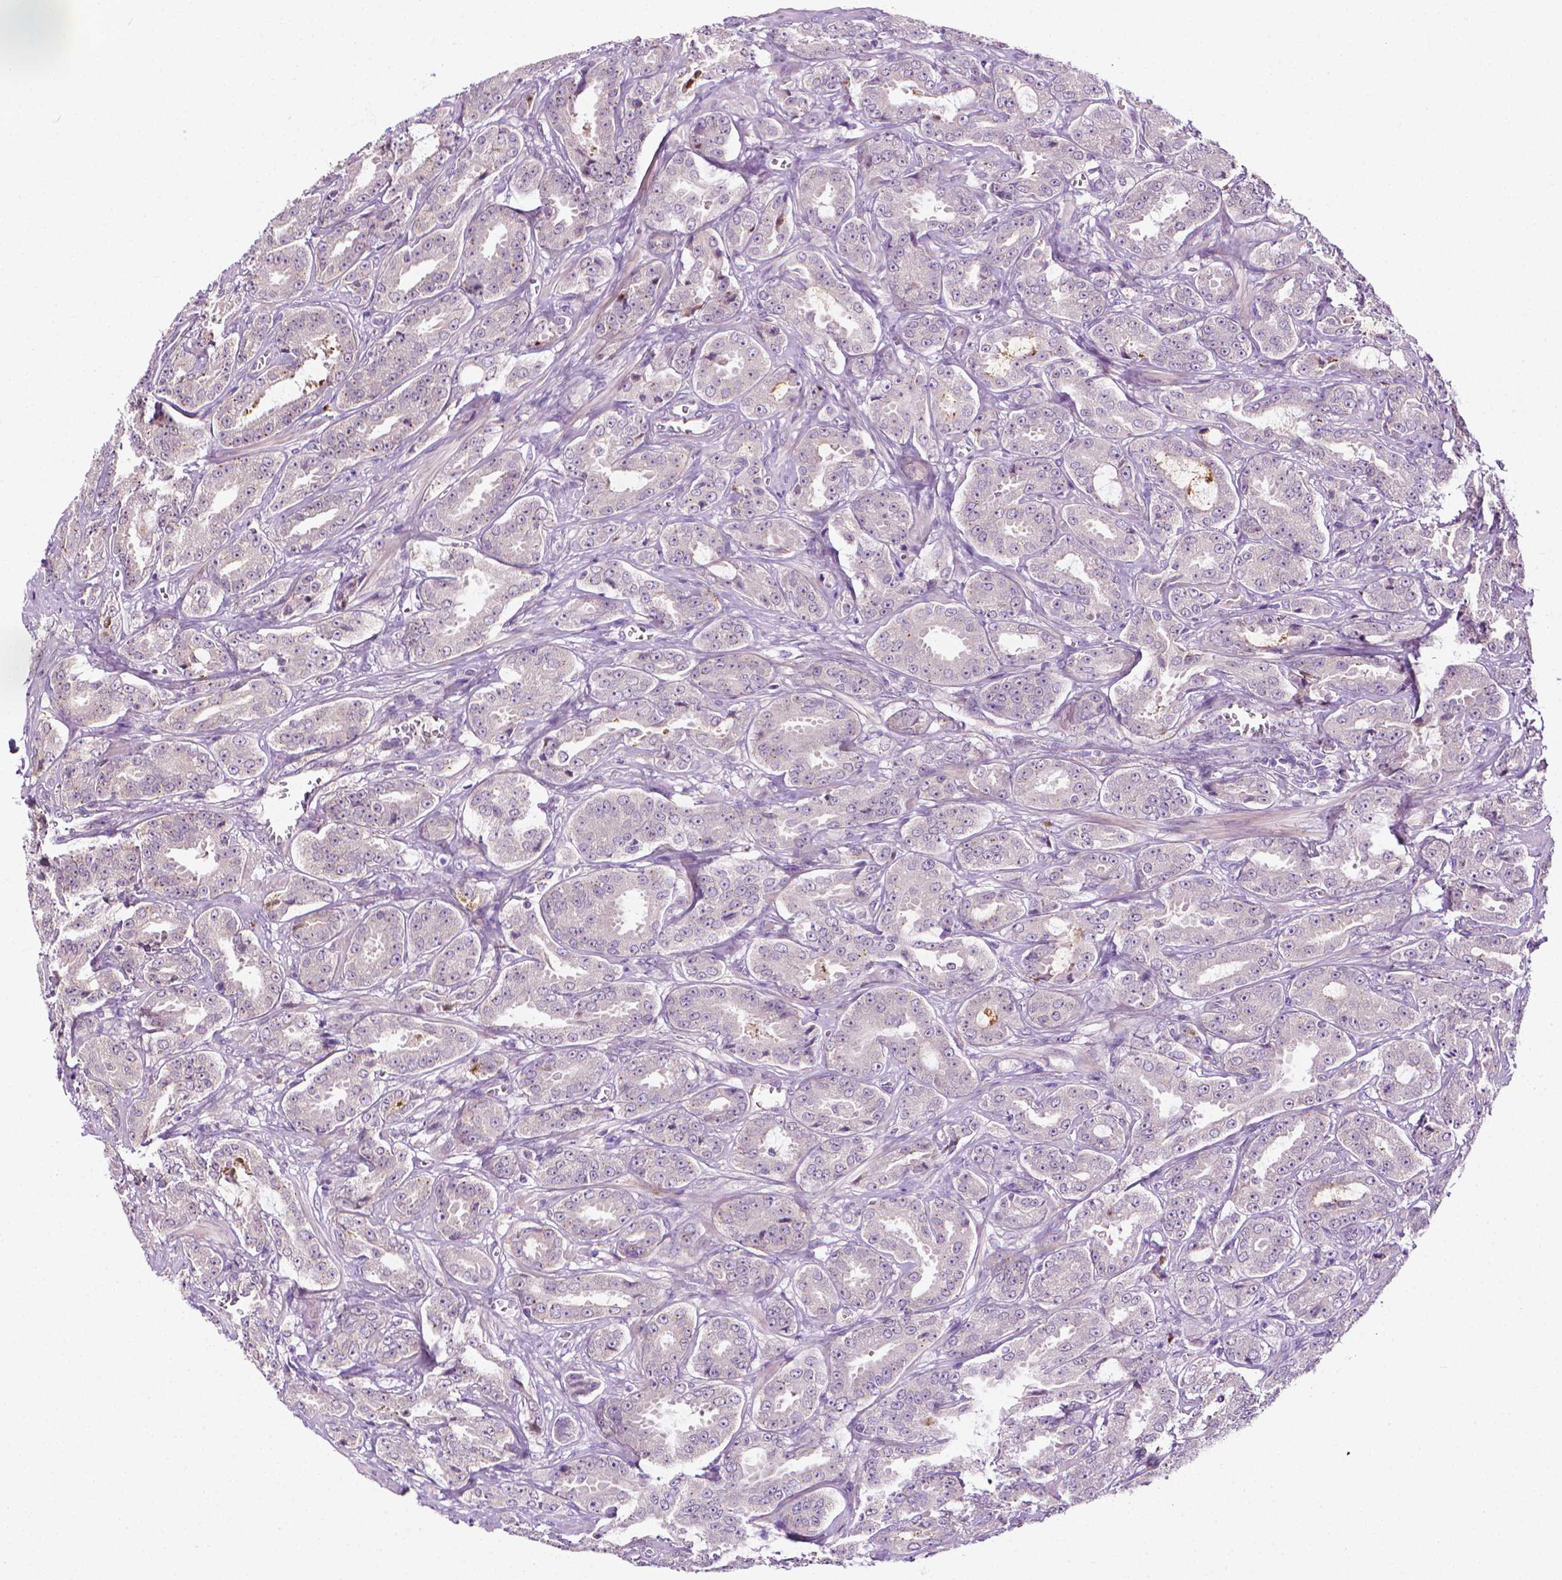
{"staining": {"intensity": "negative", "quantity": "none", "location": "none"}, "tissue": "prostate cancer", "cell_type": "Tumor cells", "image_type": "cancer", "snomed": [{"axis": "morphology", "description": "Adenocarcinoma, High grade"}, {"axis": "topography", "description": "Prostate"}], "caption": "DAB immunohistochemical staining of prostate cancer exhibits no significant expression in tumor cells. Brightfield microscopy of immunohistochemistry stained with DAB (brown) and hematoxylin (blue), captured at high magnification.", "gene": "MCOLN3", "patient": {"sex": "male", "age": 64}}